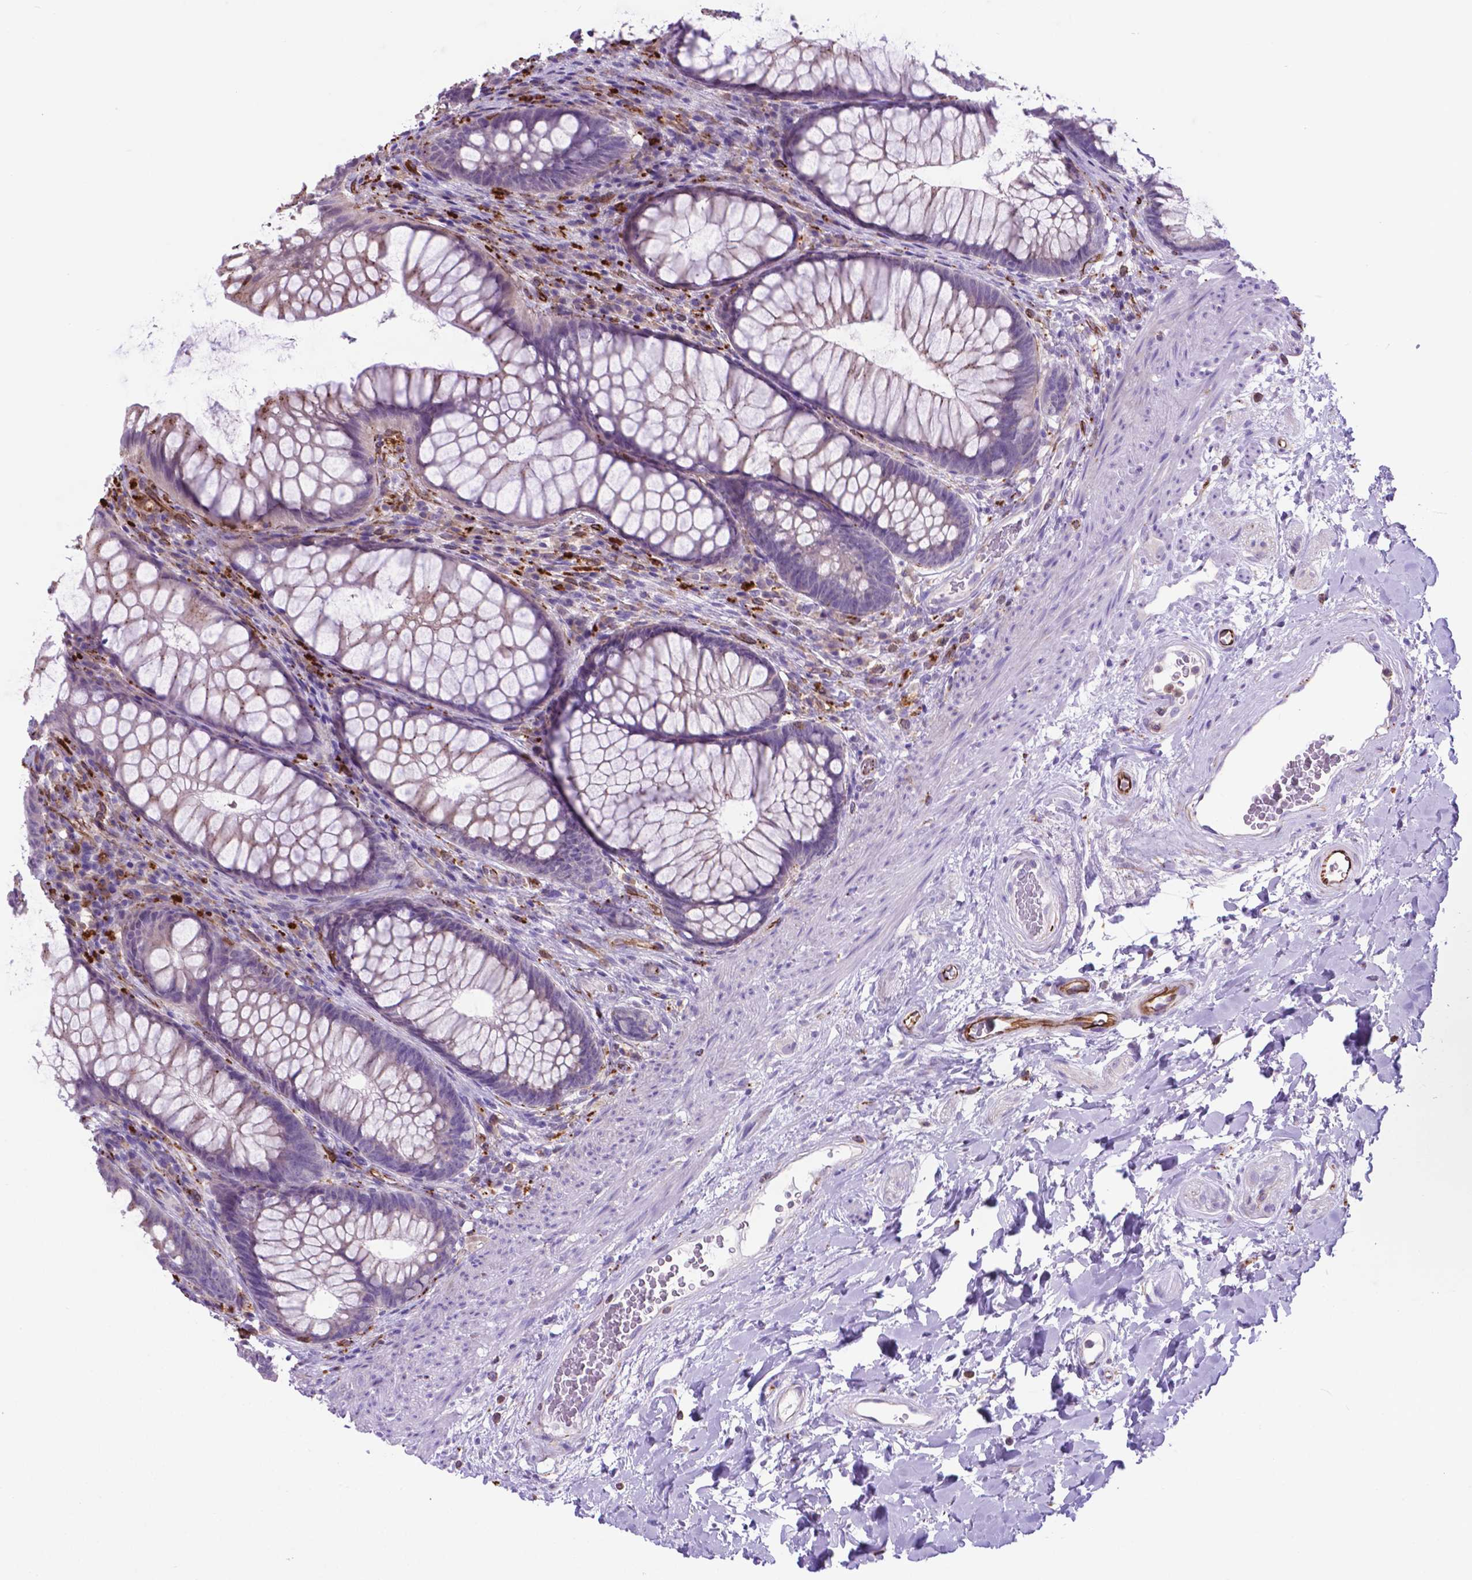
{"staining": {"intensity": "moderate", "quantity": "<25%", "location": "cytoplasmic/membranous"}, "tissue": "rectum", "cell_type": "Glandular cells", "image_type": "normal", "snomed": [{"axis": "morphology", "description": "Normal tissue, NOS"}, {"axis": "topography", "description": "Smooth muscle"}, {"axis": "topography", "description": "Rectum"}], "caption": "A brown stain highlights moderate cytoplasmic/membranous positivity of a protein in glandular cells of unremarkable rectum.", "gene": "LZTR1", "patient": {"sex": "male", "age": 53}}